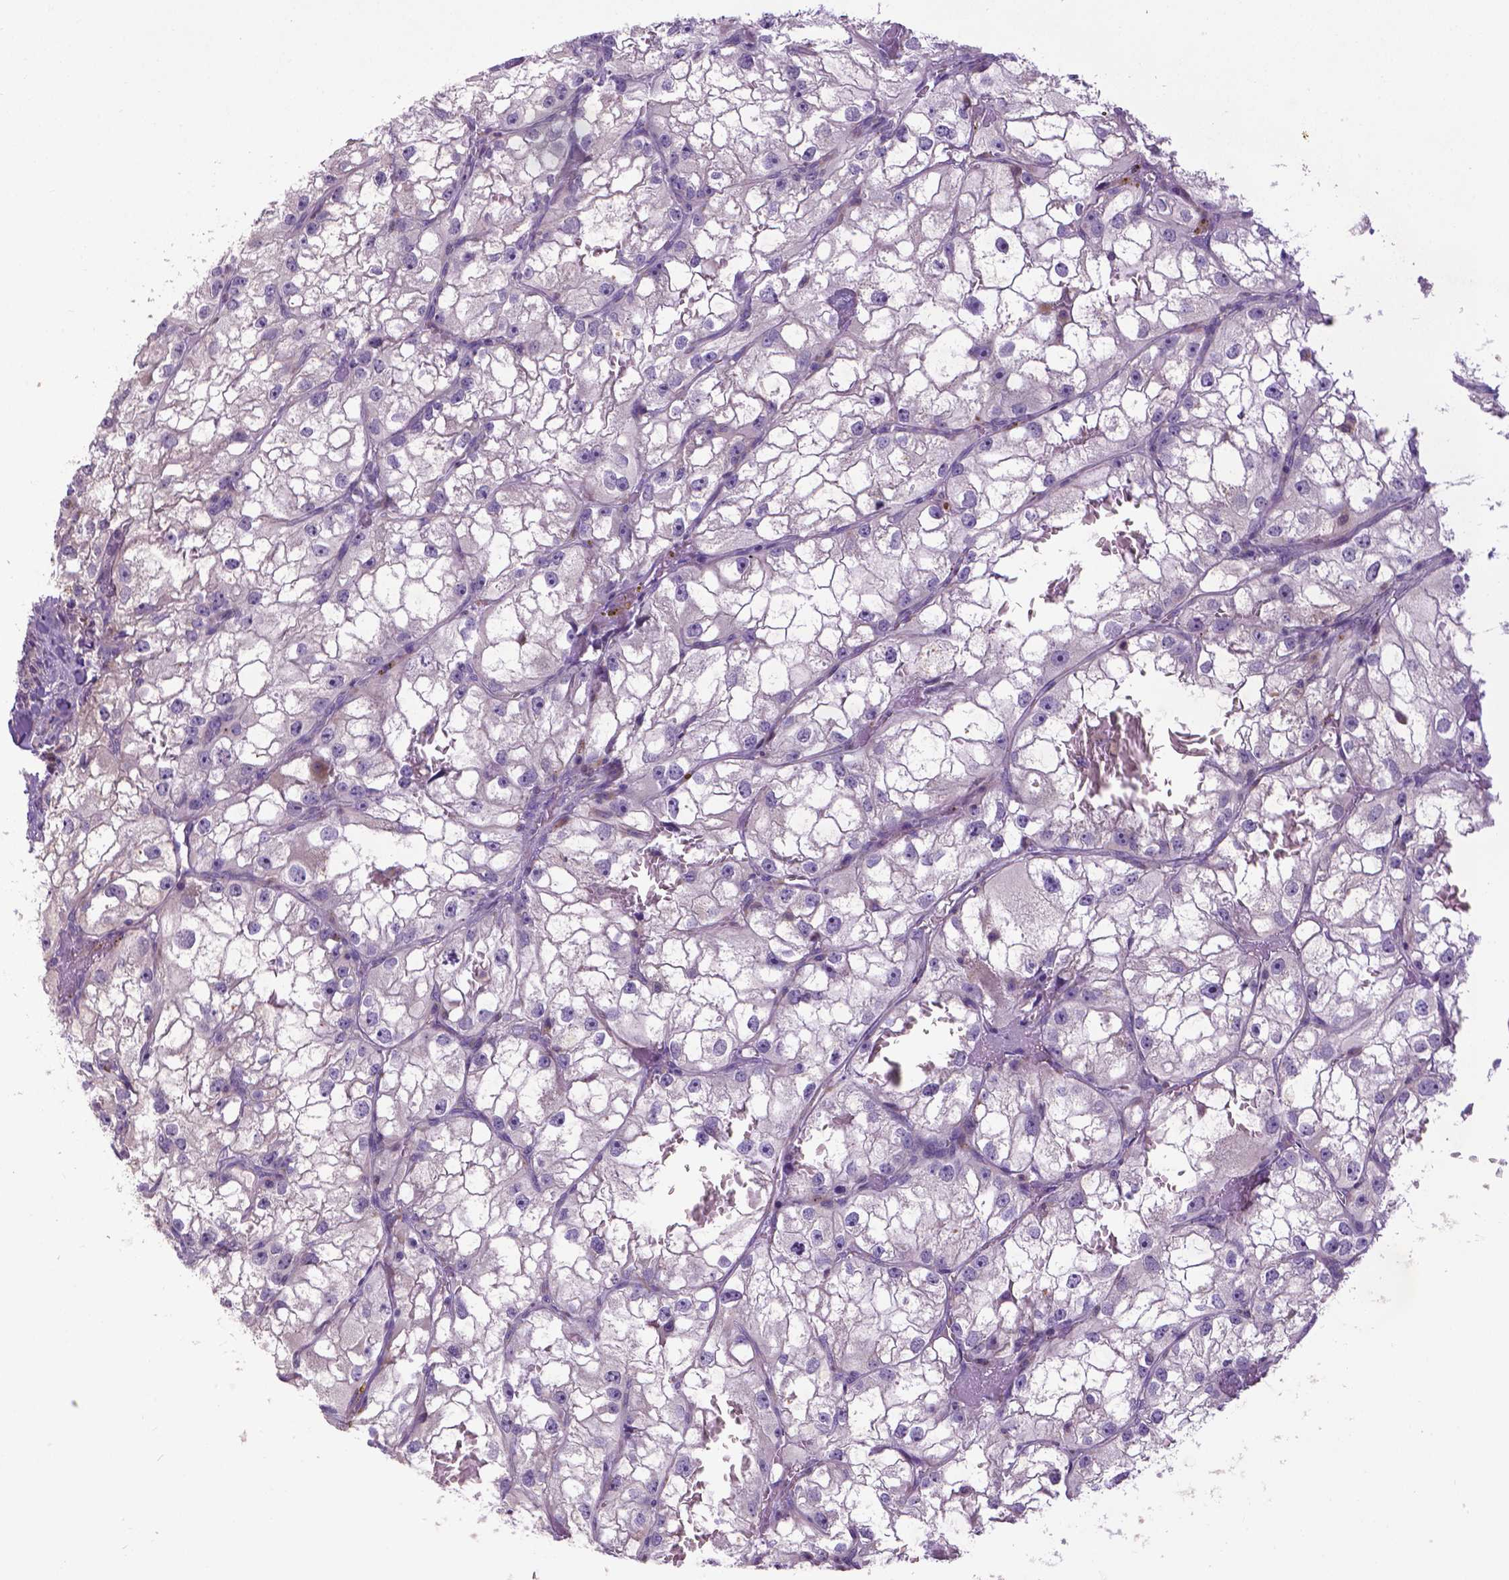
{"staining": {"intensity": "negative", "quantity": "none", "location": "none"}, "tissue": "renal cancer", "cell_type": "Tumor cells", "image_type": "cancer", "snomed": [{"axis": "morphology", "description": "Adenocarcinoma, NOS"}, {"axis": "topography", "description": "Kidney"}], "caption": "Immunohistochemistry (IHC) photomicrograph of neoplastic tissue: human renal cancer stained with DAB (3,3'-diaminobenzidine) reveals no significant protein staining in tumor cells.", "gene": "TM4SF18", "patient": {"sex": "male", "age": 59}}